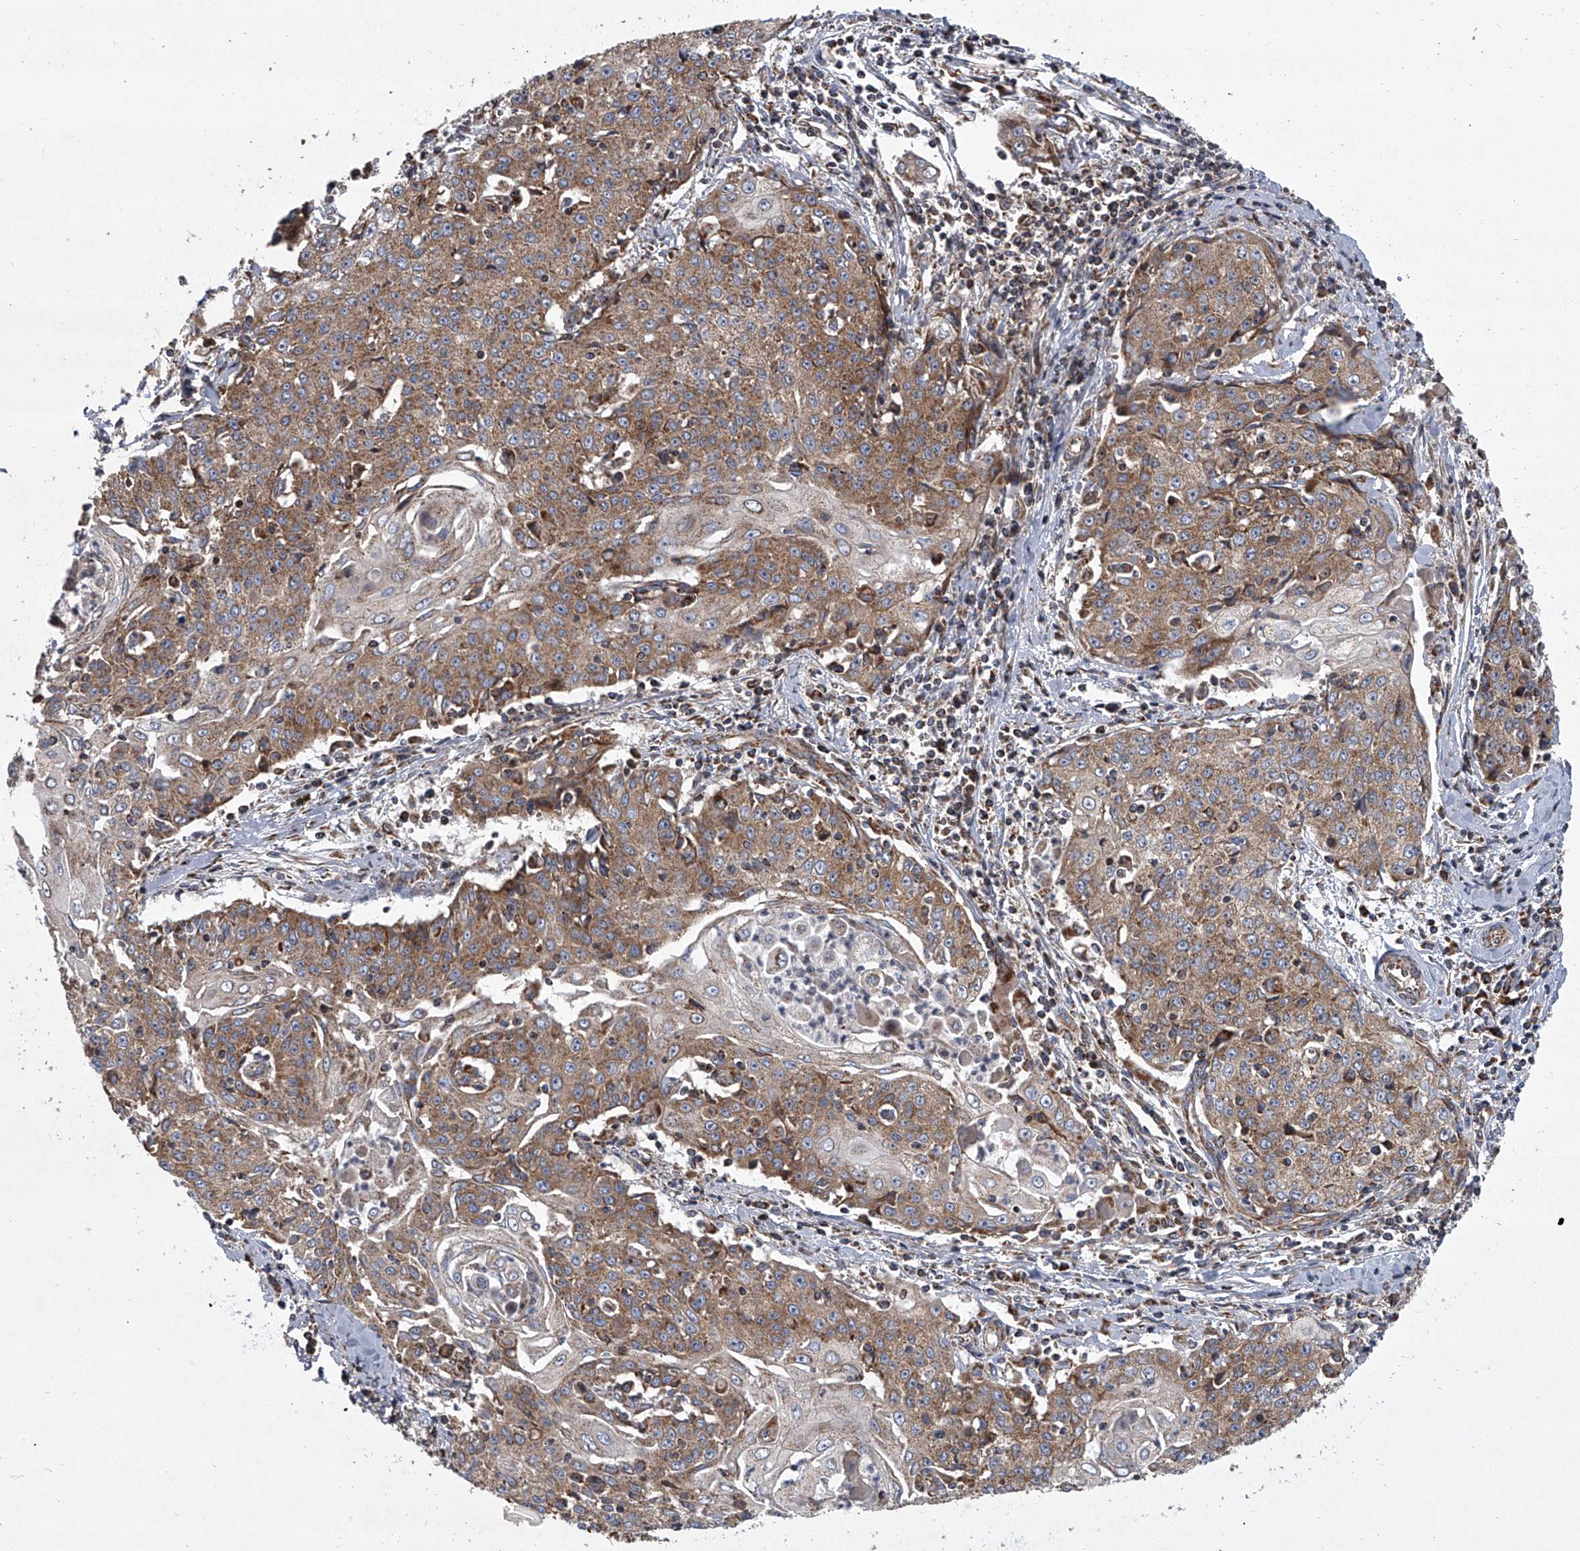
{"staining": {"intensity": "moderate", "quantity": ">75%", "location": "cytoplasmic/membranous"}, "tissue": "cervical cancer", "cell_type": "Tumor cells", "image_type": "cancer", "snomed": [{"axis": "morphology", "description": "Squamous cell carcinoma, NOS"}, {"axis": "topography", "description": "Cervix"}], "caption": "Immunohistochemical staining of human squamous cell carcinoma (cervical) reveals moderate cytoplasmic/membranous protein expression in approximately >75% of tumor cells.", "gene": "ZC3H15", "patient": {"sex": "female", "age": 48}}